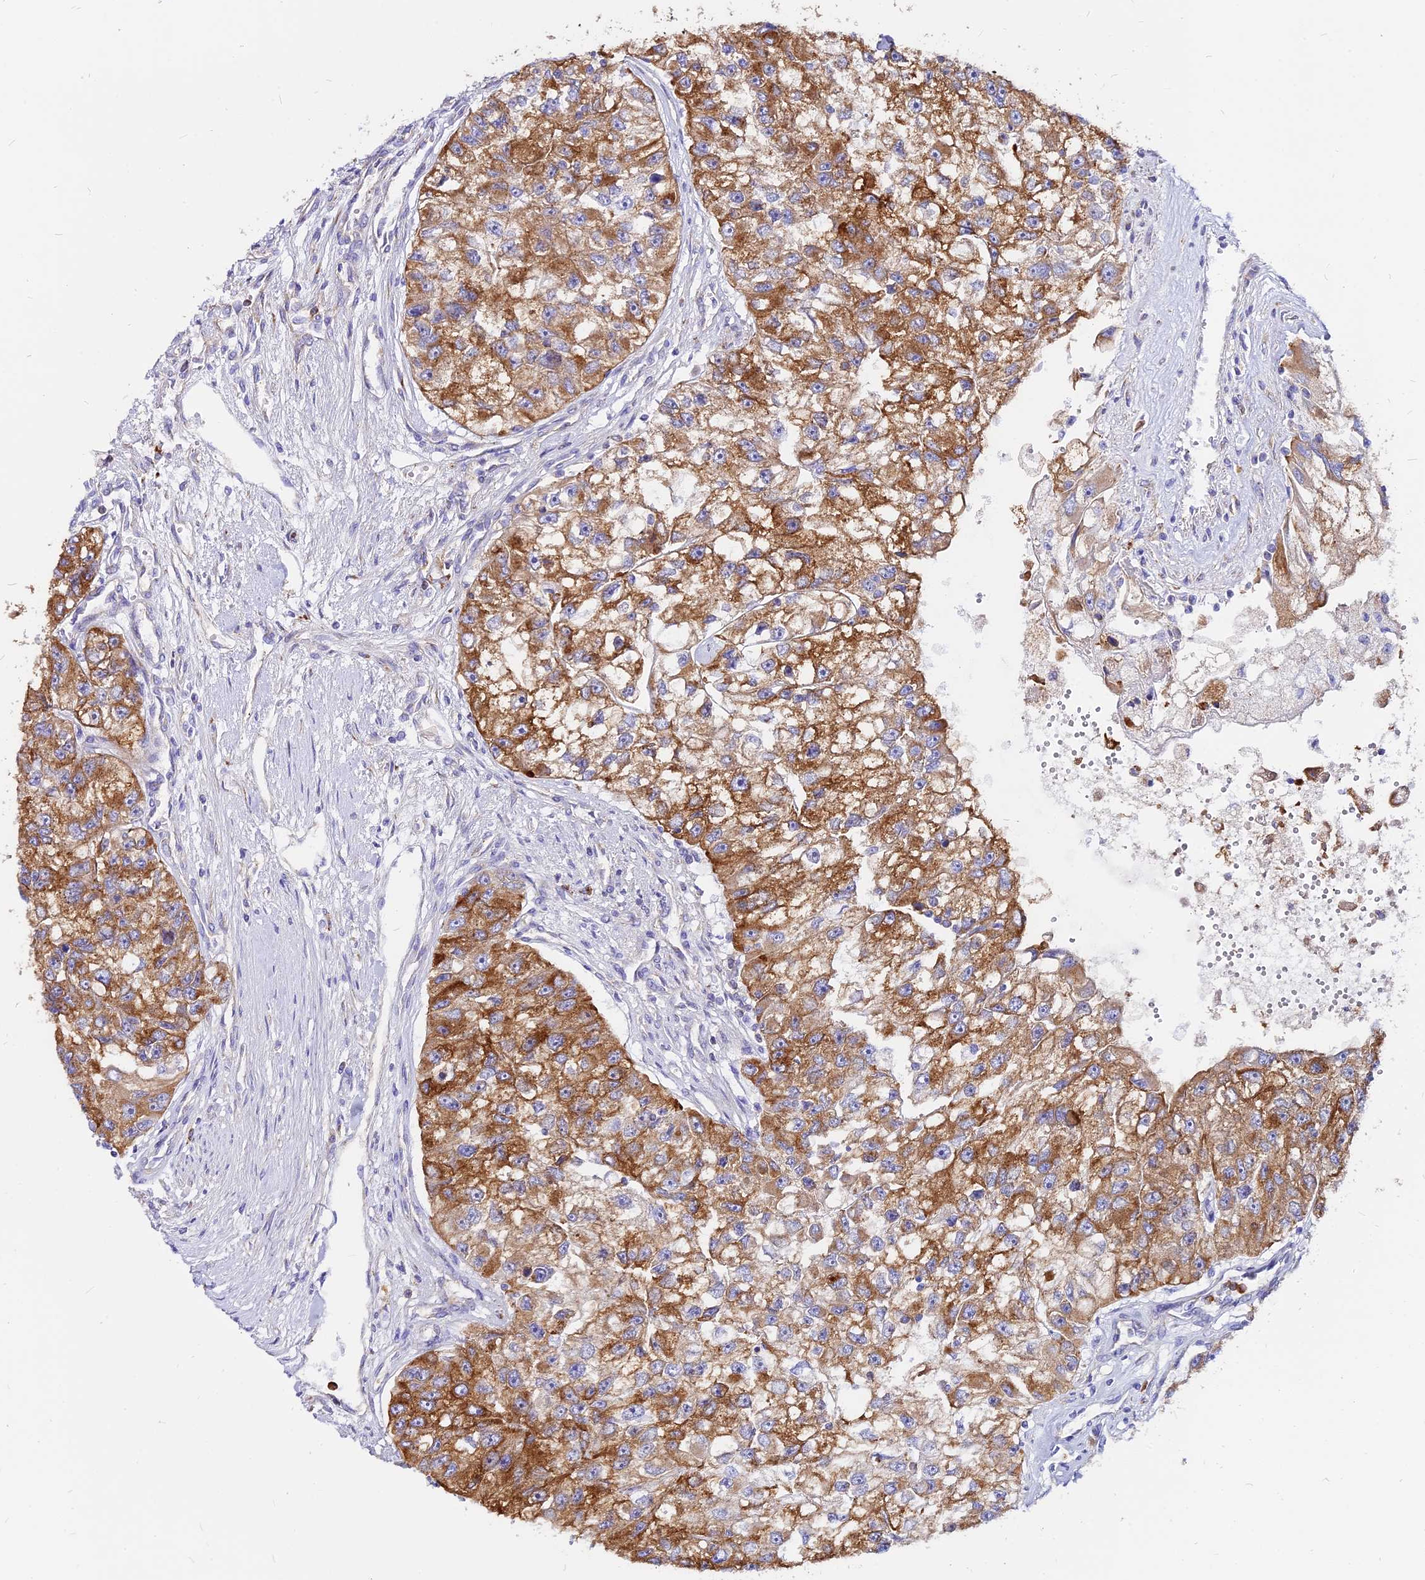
{"staining": {"intensity": "strong", "quantity": ">75%", "location": "cytoplasmic/membranous"}, "tissue": "renal cancer", "cell_type": "Tumor cells", "image_type": "cancer", "snomed": [{"axis": "morphology", "description": "Adenocarcinoma, NOS"}, {"axis": "topography", "description": "Kidney"}], "caption": "This is an image of IHC staining of renal cancer, which shows strong expression in the cytoplasmic/membranous of tumor cells.", "gene": "AGTRAP", "patient": {"sex": "male", "age": 63}}